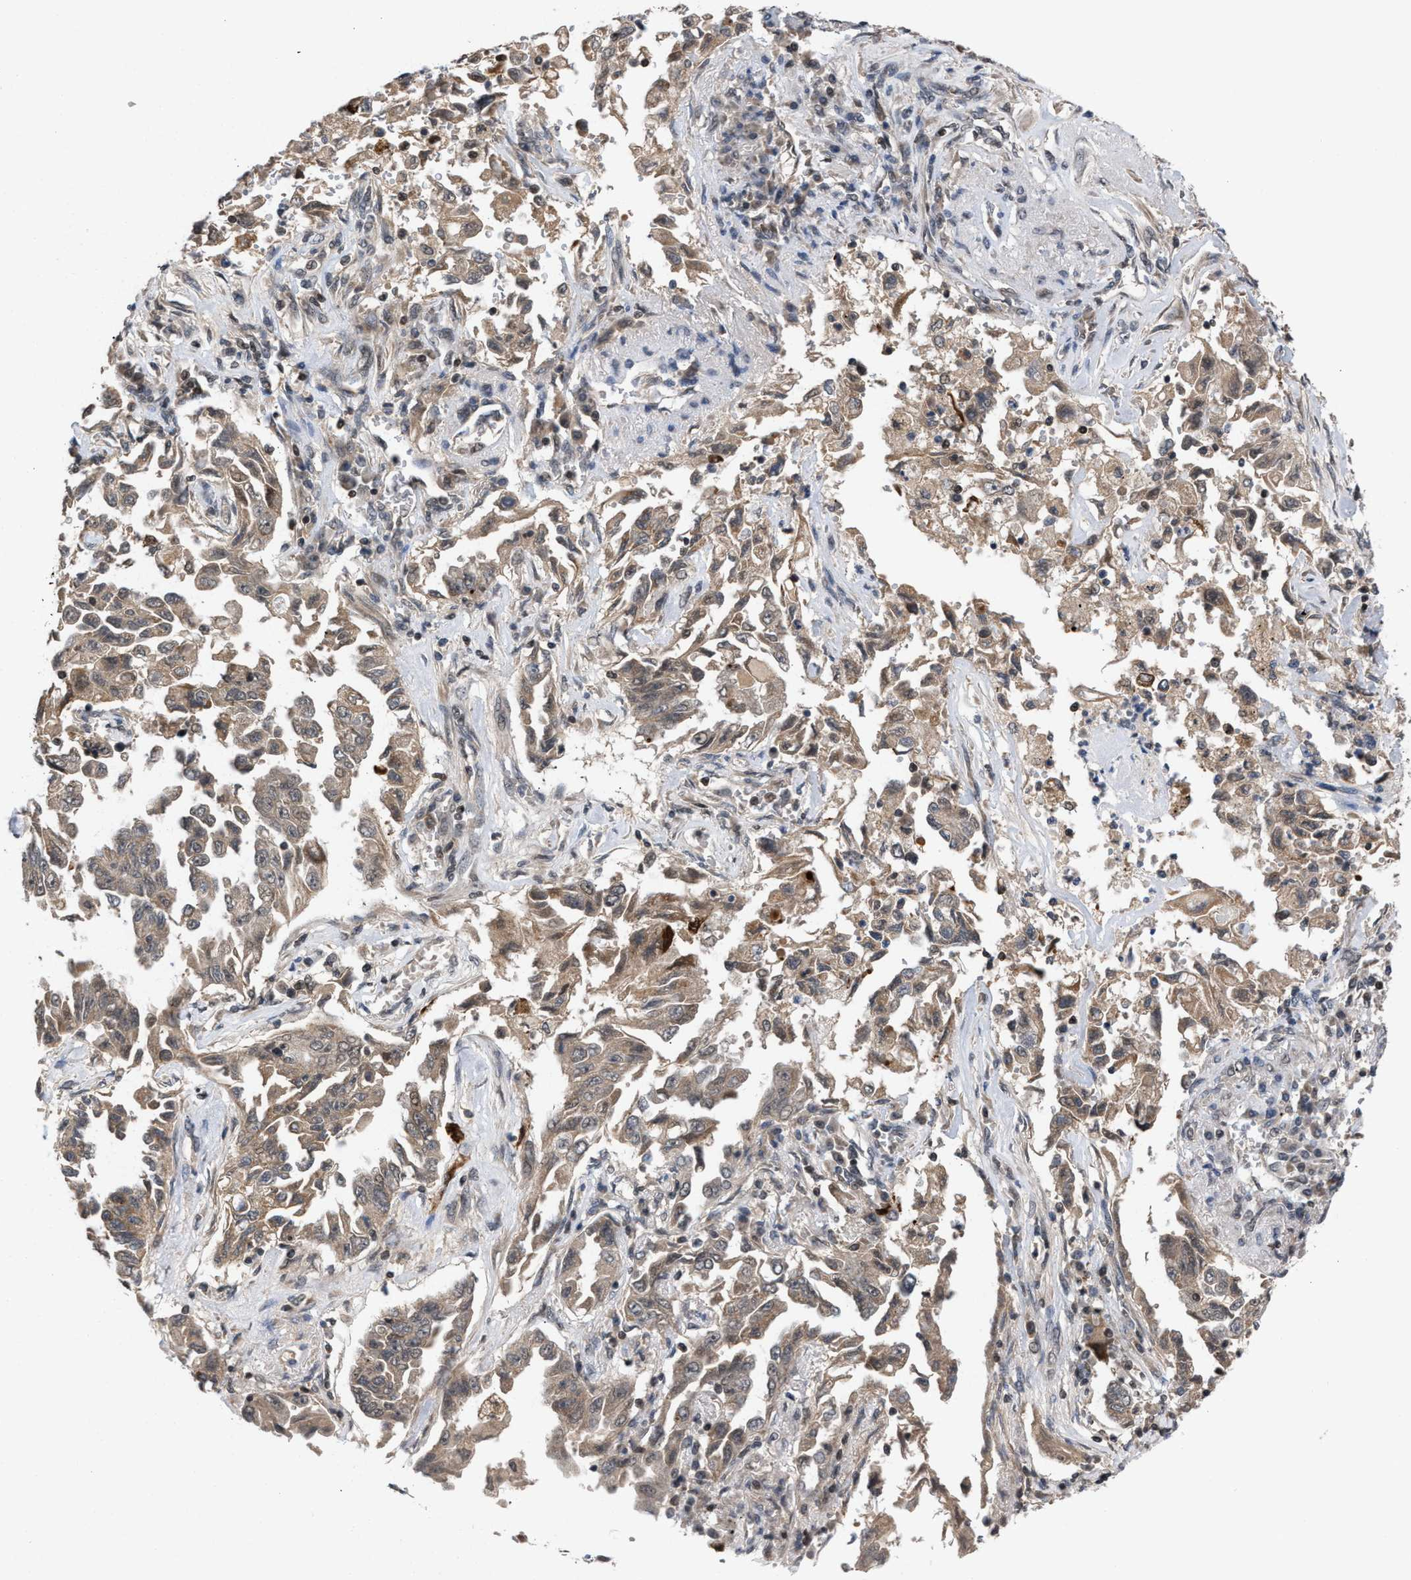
{"staining": {"intensity": "weak", "quantity": ">75%", "location": "cytoplasmic/membranous"}, "tissue": "lung cancer", "cell_type": "Tumor cells", "image_type": "cancer", "snomed": [{"axis": "morphology", "description": "Adenocarcinoma, NOS"}, {"axis": "topography", "description": "Lung"}], "caption": "This micrograph displays lung cancer stained with IHC to label a protein in brown. The cytoplasmic/membranous of tumor cells show weak positivity for the protein. Nuclei are counter-stained blue.", "gene": "C9orf78", "patient": {"sex": "female", "age": 51}}